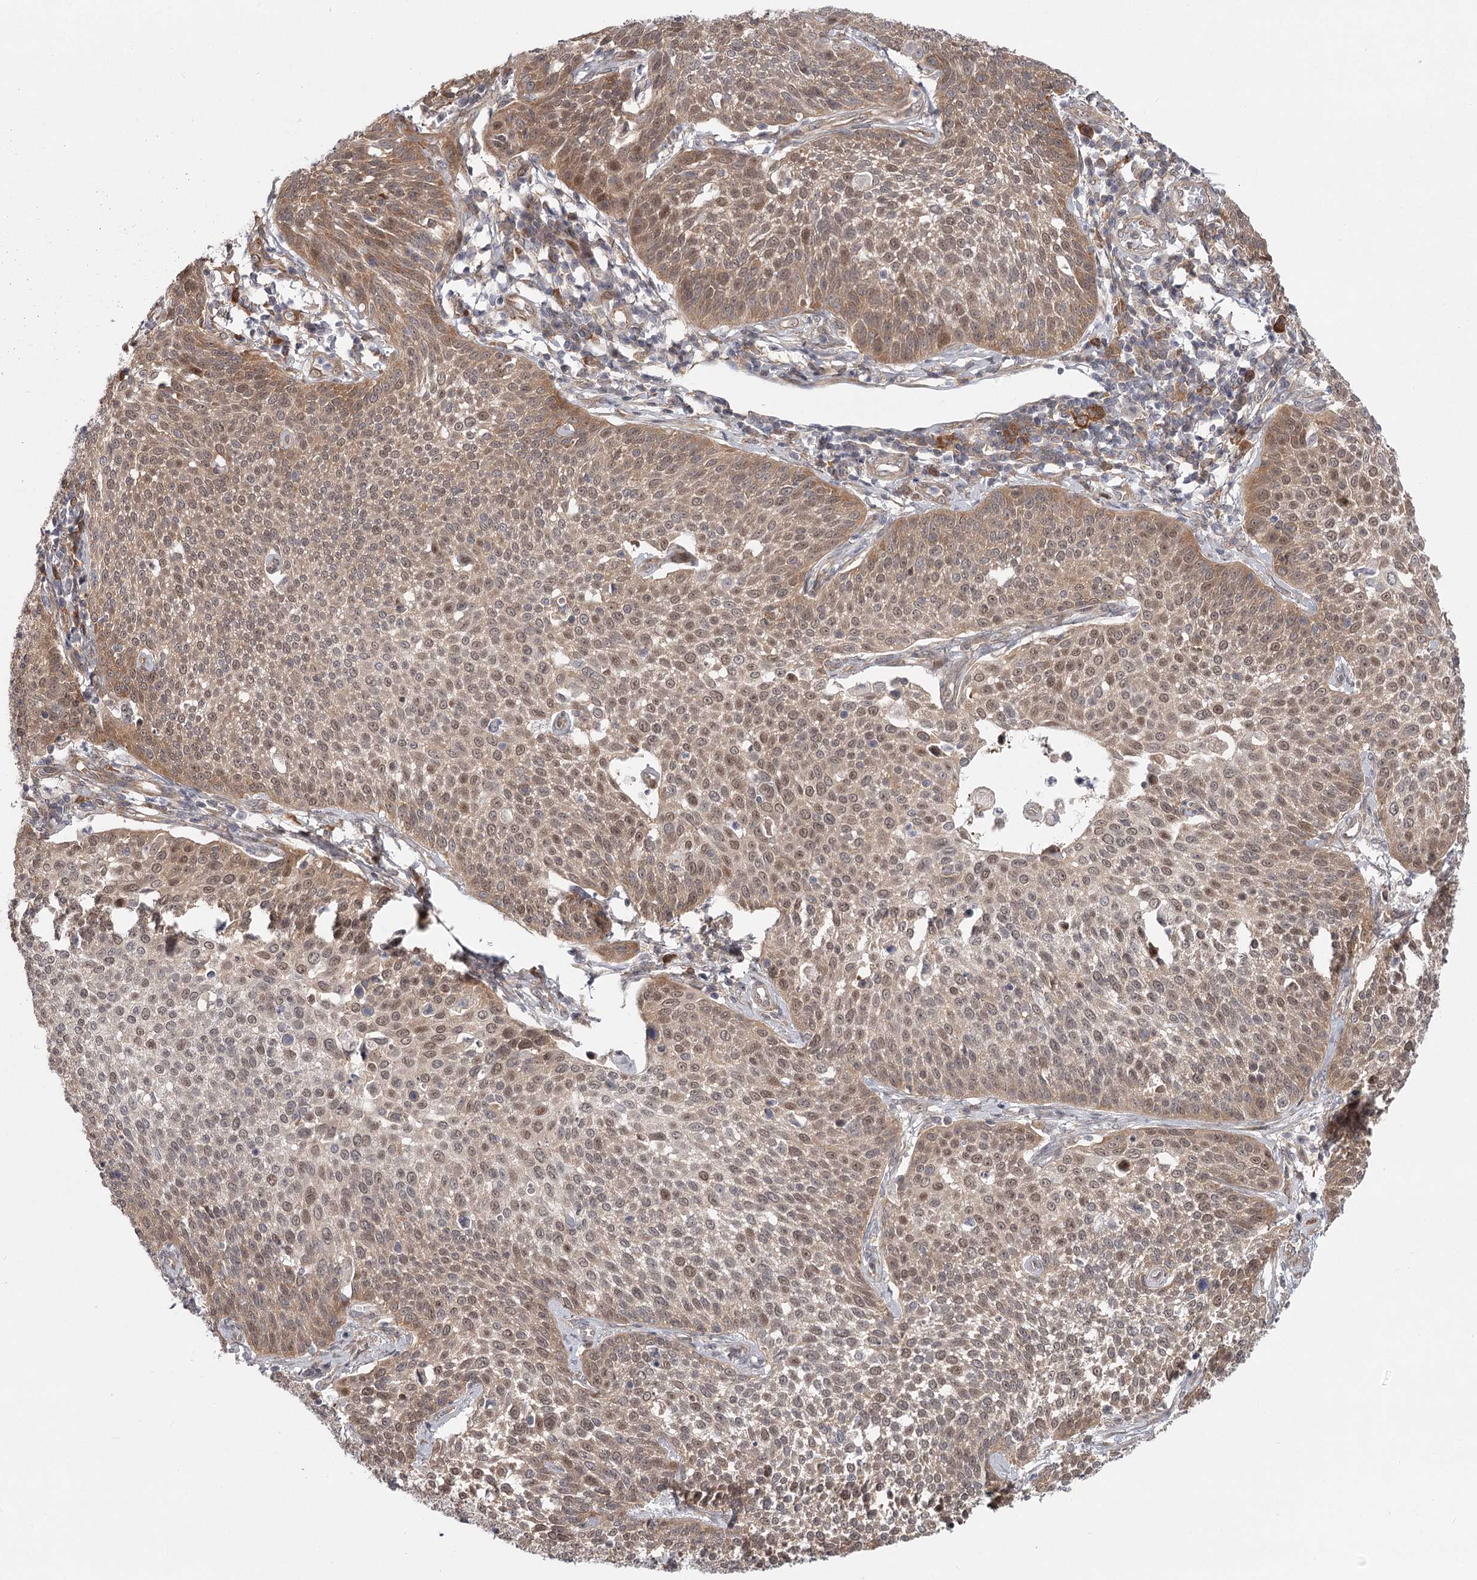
{"staining": {"intensity": "moderate", "quantity": ">75%", "location": "cytoplasmic/membranous,nuclear"}, "tissue": "cervical cancer", "cell_type": "Tumor cells", "image_type": "cancer", "snomed": [{"axis": "morphology", "description": "Squamous cell carcinoma, NOS"}, {"axis": "topography", "description": "Cervix"}], "caption": "Cervical cancer (squamous cell carcinoma) stained with a brown dye reveals moderate cytoplasmic/membranous and nuclear positive positivity in approximately >75% of tumor cells.", "gene": "CCNG2", "patient": {"sex": "female", "age": 34}}